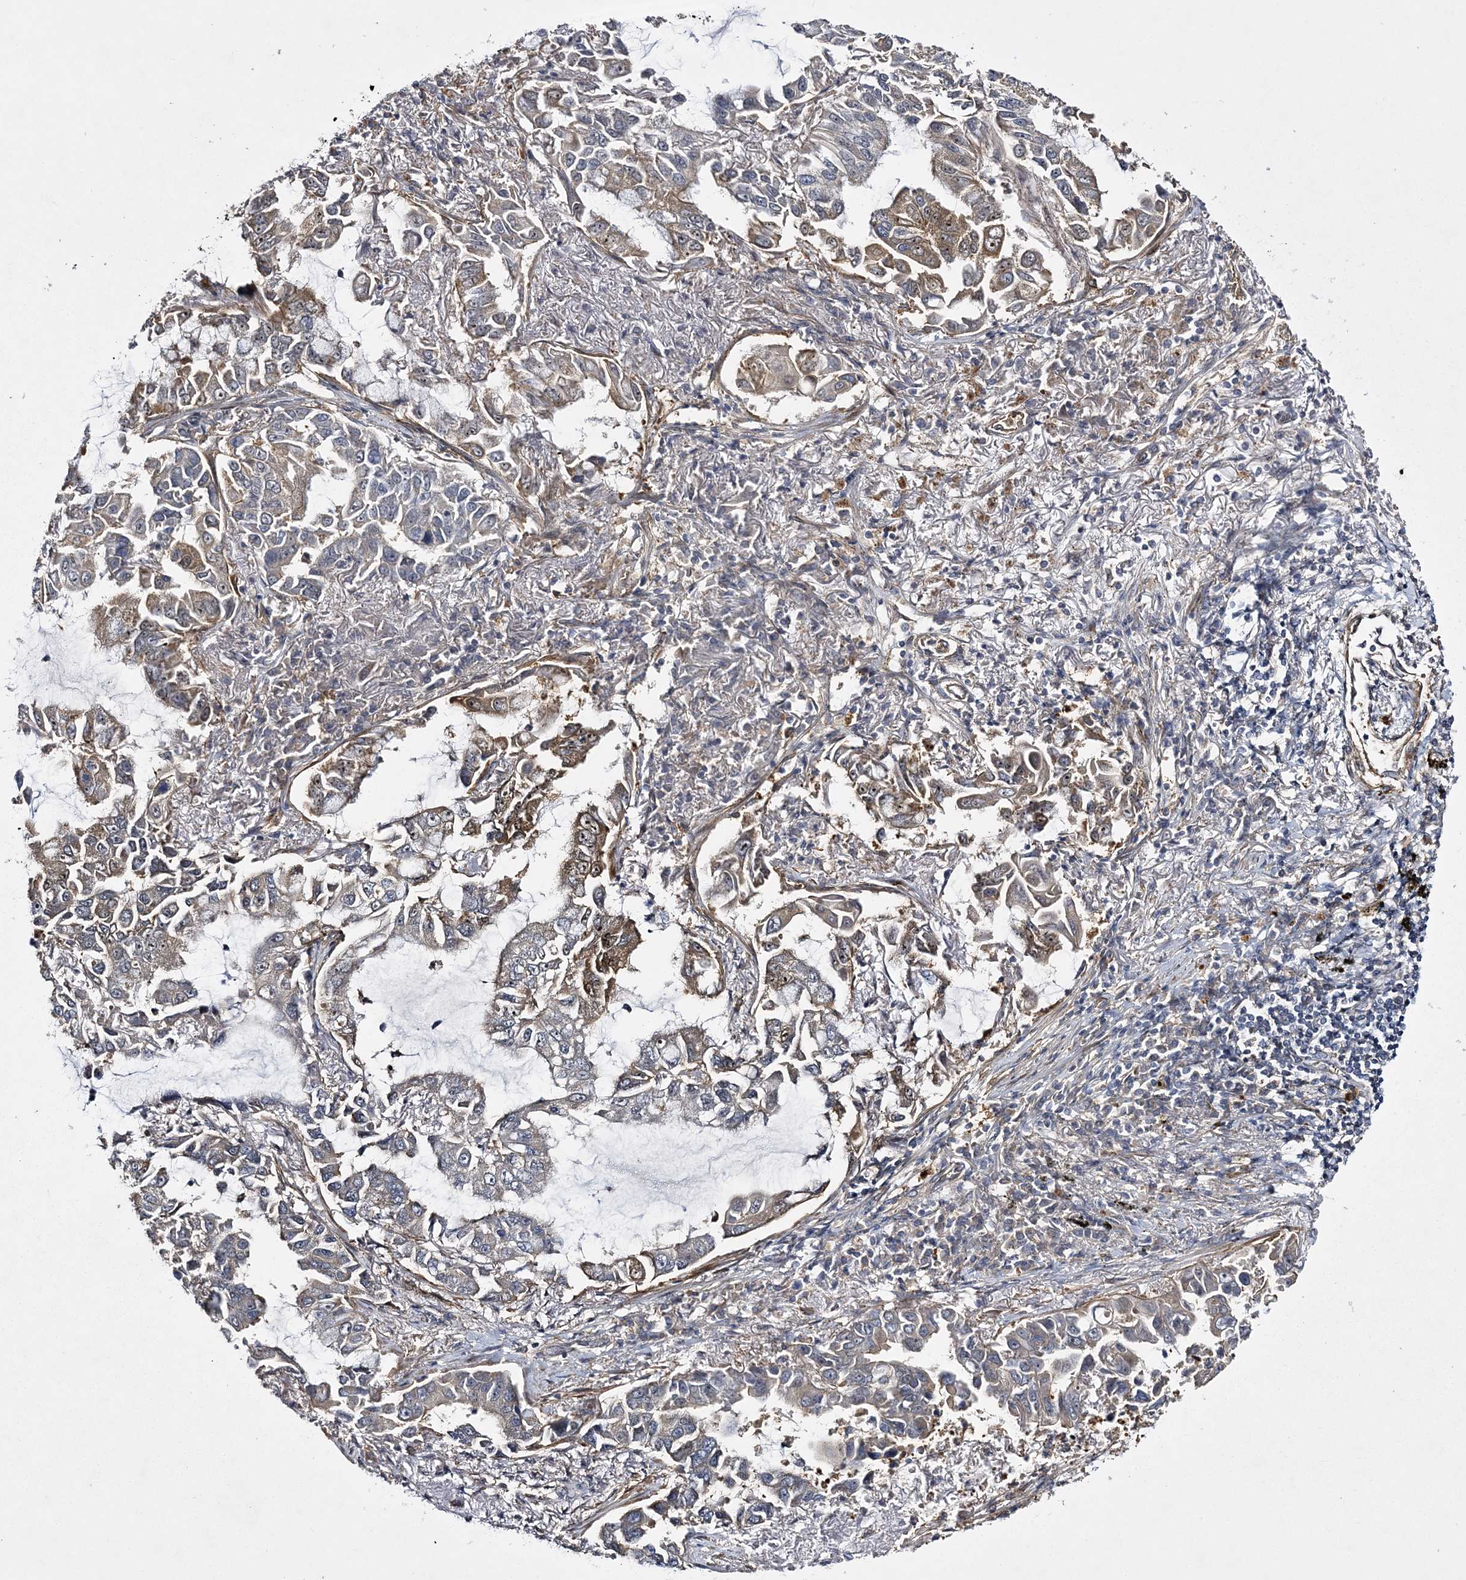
{"staining": {"intensity": "moderate", "quantity": "<25%", "location": "cytoplasmic/membranous"}, "tissue": "lung cancer", "cell_type": "Tumor cells", "image_type": "cancer", "snomed": [{"axis": "morphology", "description": "Adenocarcinoma, NOS"}, {"axis": "topography", "description": "Lung"}], "caption": "High-magnification brightfield microscopy of lung cancer stained with DAB (brown) and counterstained with hematoxylin (blue). tumor cells exhibit moderate cytoplasmic/membranous expression is identified in about<25% of cells.", "gene": "CALN1", "patient": {"sex": "male", "age": 64}}